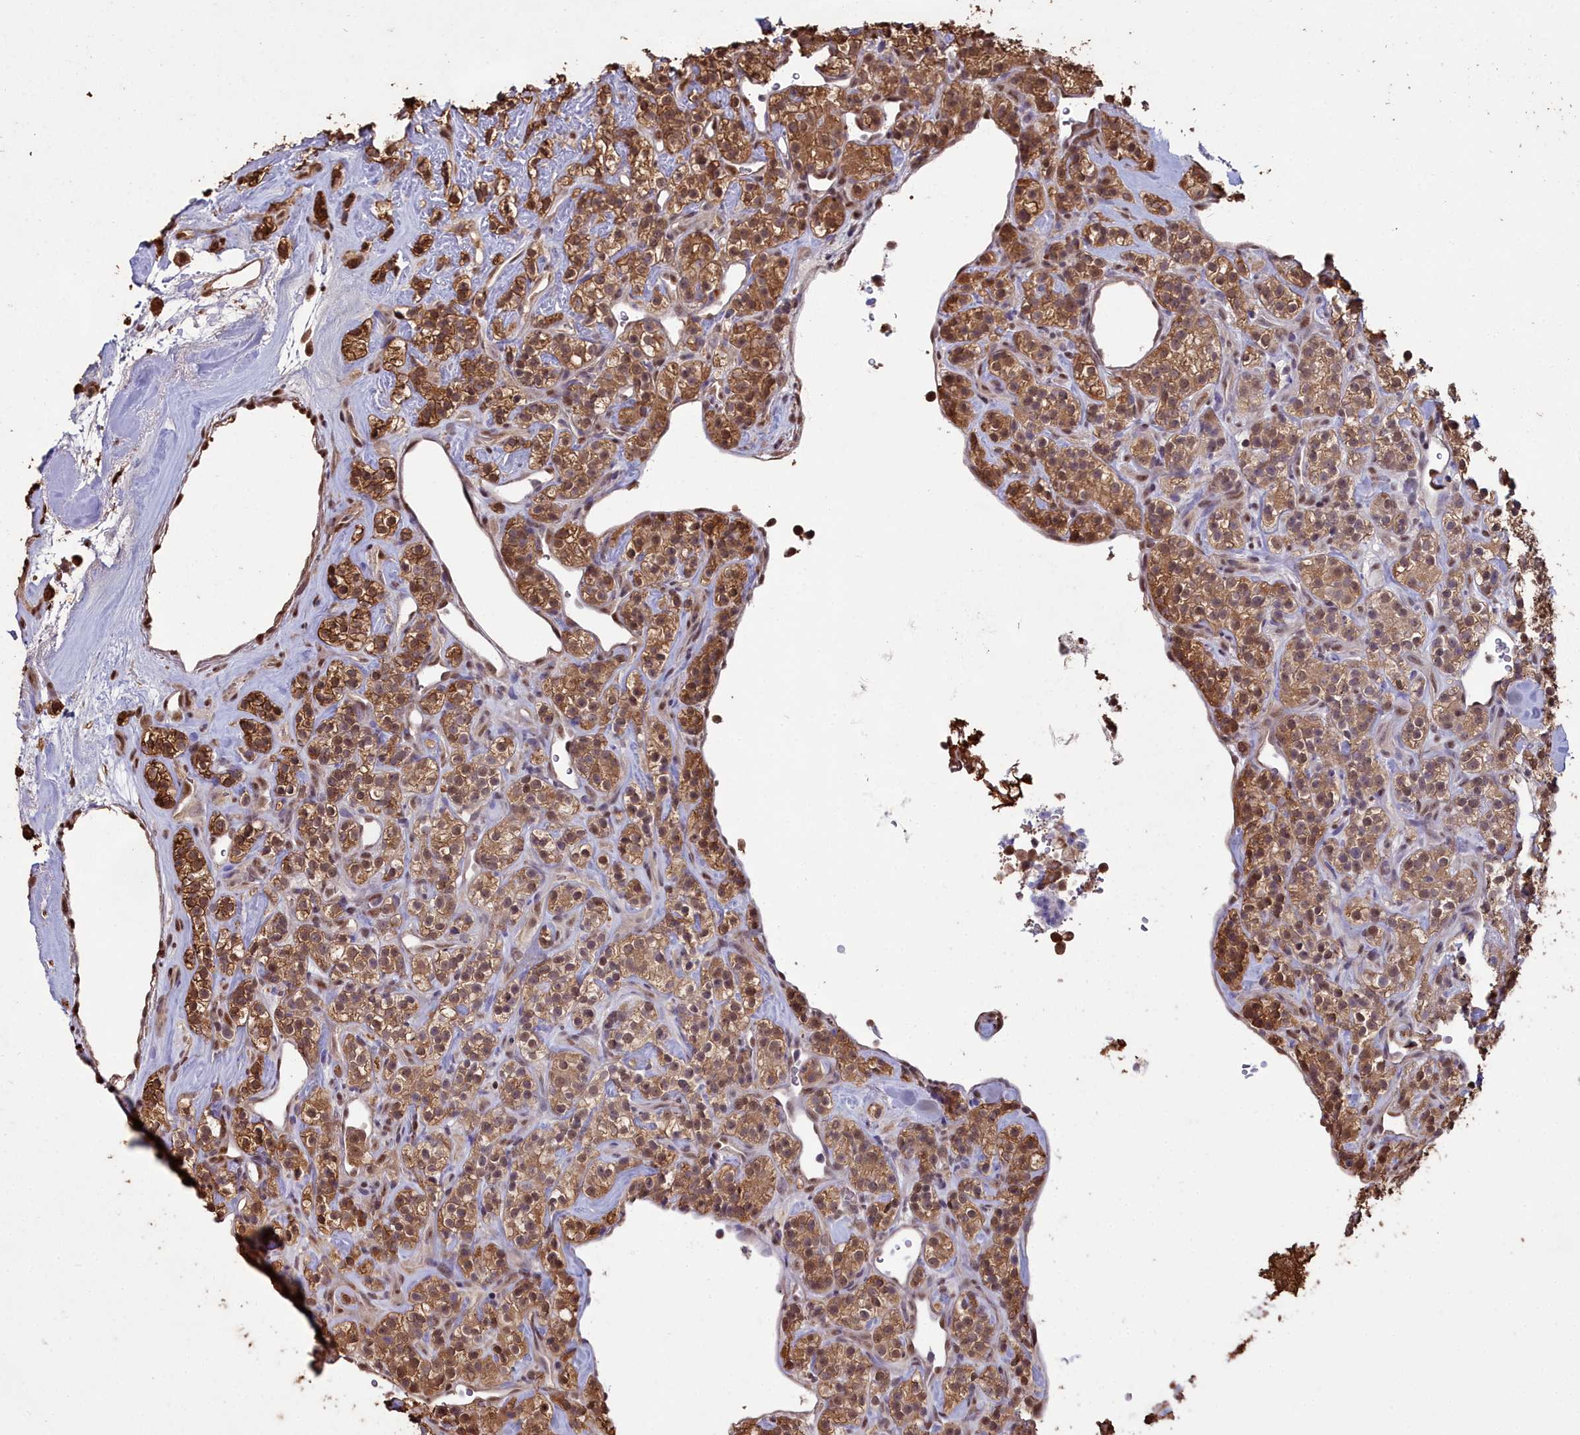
{"staining": {"intensity": "moderate", "quantity": ">75%", "location": "cytoplasmic/membranous,nuclear"}, "tissue": "renal cancer", "cell_type": "Tumor cells", "image_type": "cancer", "snomed": [{"axis": "morphology", "description": "Adenocarcinoma, NOS"}, {"axis": "topography", "description": "Kidney"}], "caption": "A high-resolution photomicrograph shows immunohistochemistry staining of renal adenocarcinoma, which shows moderate cytoplasmic/membranous and nuclear expression in approximately >75% of tumor cells.", "gene": "GAPDH", "patient": {"sex": "male", "age": 77}}